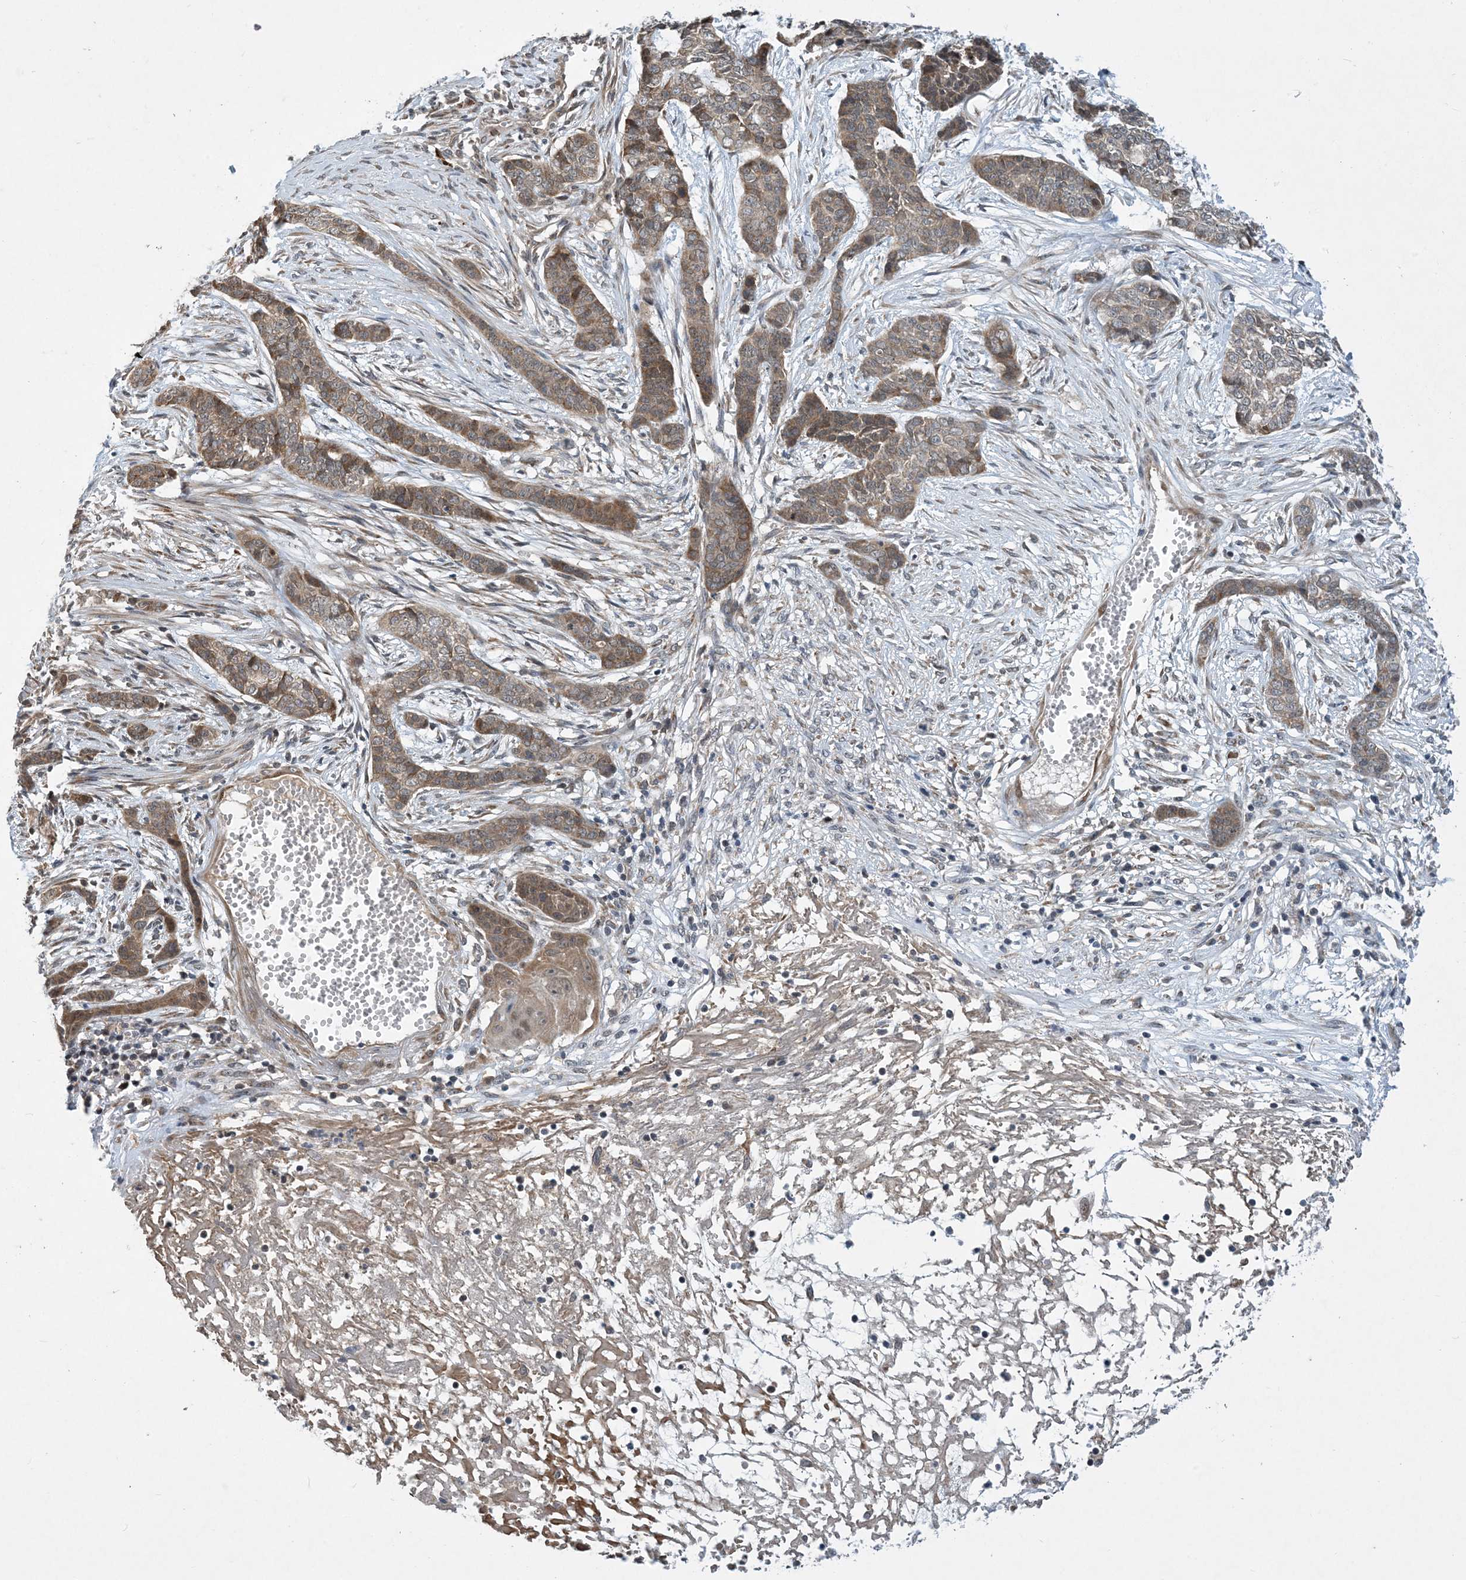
{"staining": {"intensity": "weak", "quantity": ">75%", "location": "cytoplasmic/membranous,nuclear"}, "tissue": "skin cancer", "cell_type": "Tumor cells", "image_type": "cancer", "snomed": [{"axis": "morphology", "description": "Basal cell carcinoma"}, {"axis": "topography", "description": "Skin"}], "caption": "The micrograph exhibits staining of skin cancer (basal cell carcinoma), revealing weak cytoplasmic/membranous and nuclear protein staining (brown color) within tumor cells.", "gene": "PHOSPHO2", "patient": {"sex": "female", "age": 64}}